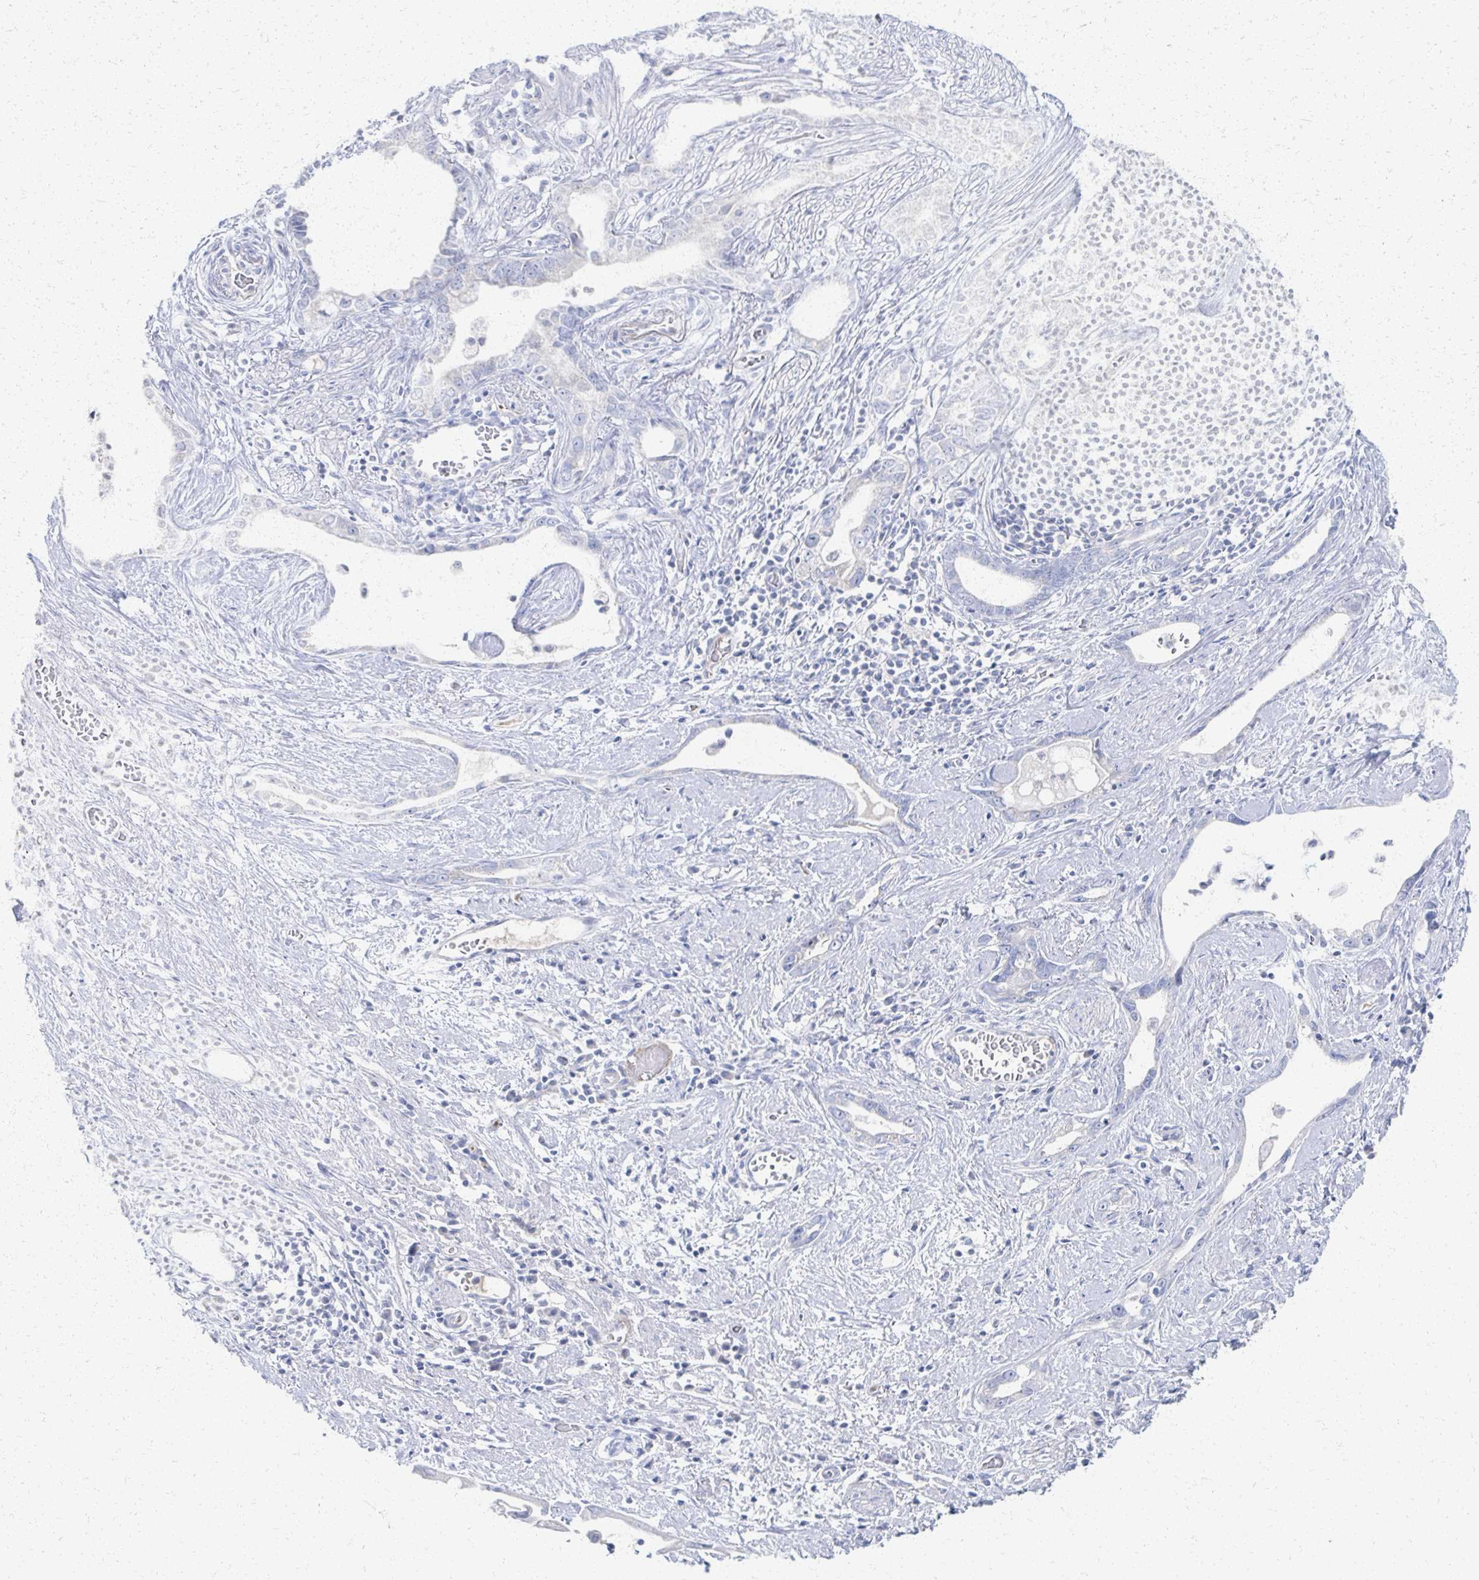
{"staining": {"intensity": "negative", "quantity": "none", "location": "none"}, "tissue": "stomach cancer", "cell_type": "Tumor cells", "image_type": "cancer", "snomed": [{"axis": "morphology", "description": "Adenocarcinoma, NOS"}, {"axis": "topography", "description": "Stomach"}], "caption": "An immunohistochemistry (IHC) micrograph of adenocarcinoma (stomach) is shown. There is no staining in tumor cells of adenocarcinoma (stomach).", "gene": "PRR20A", "patient": {"sex": "male", "age": 55}}